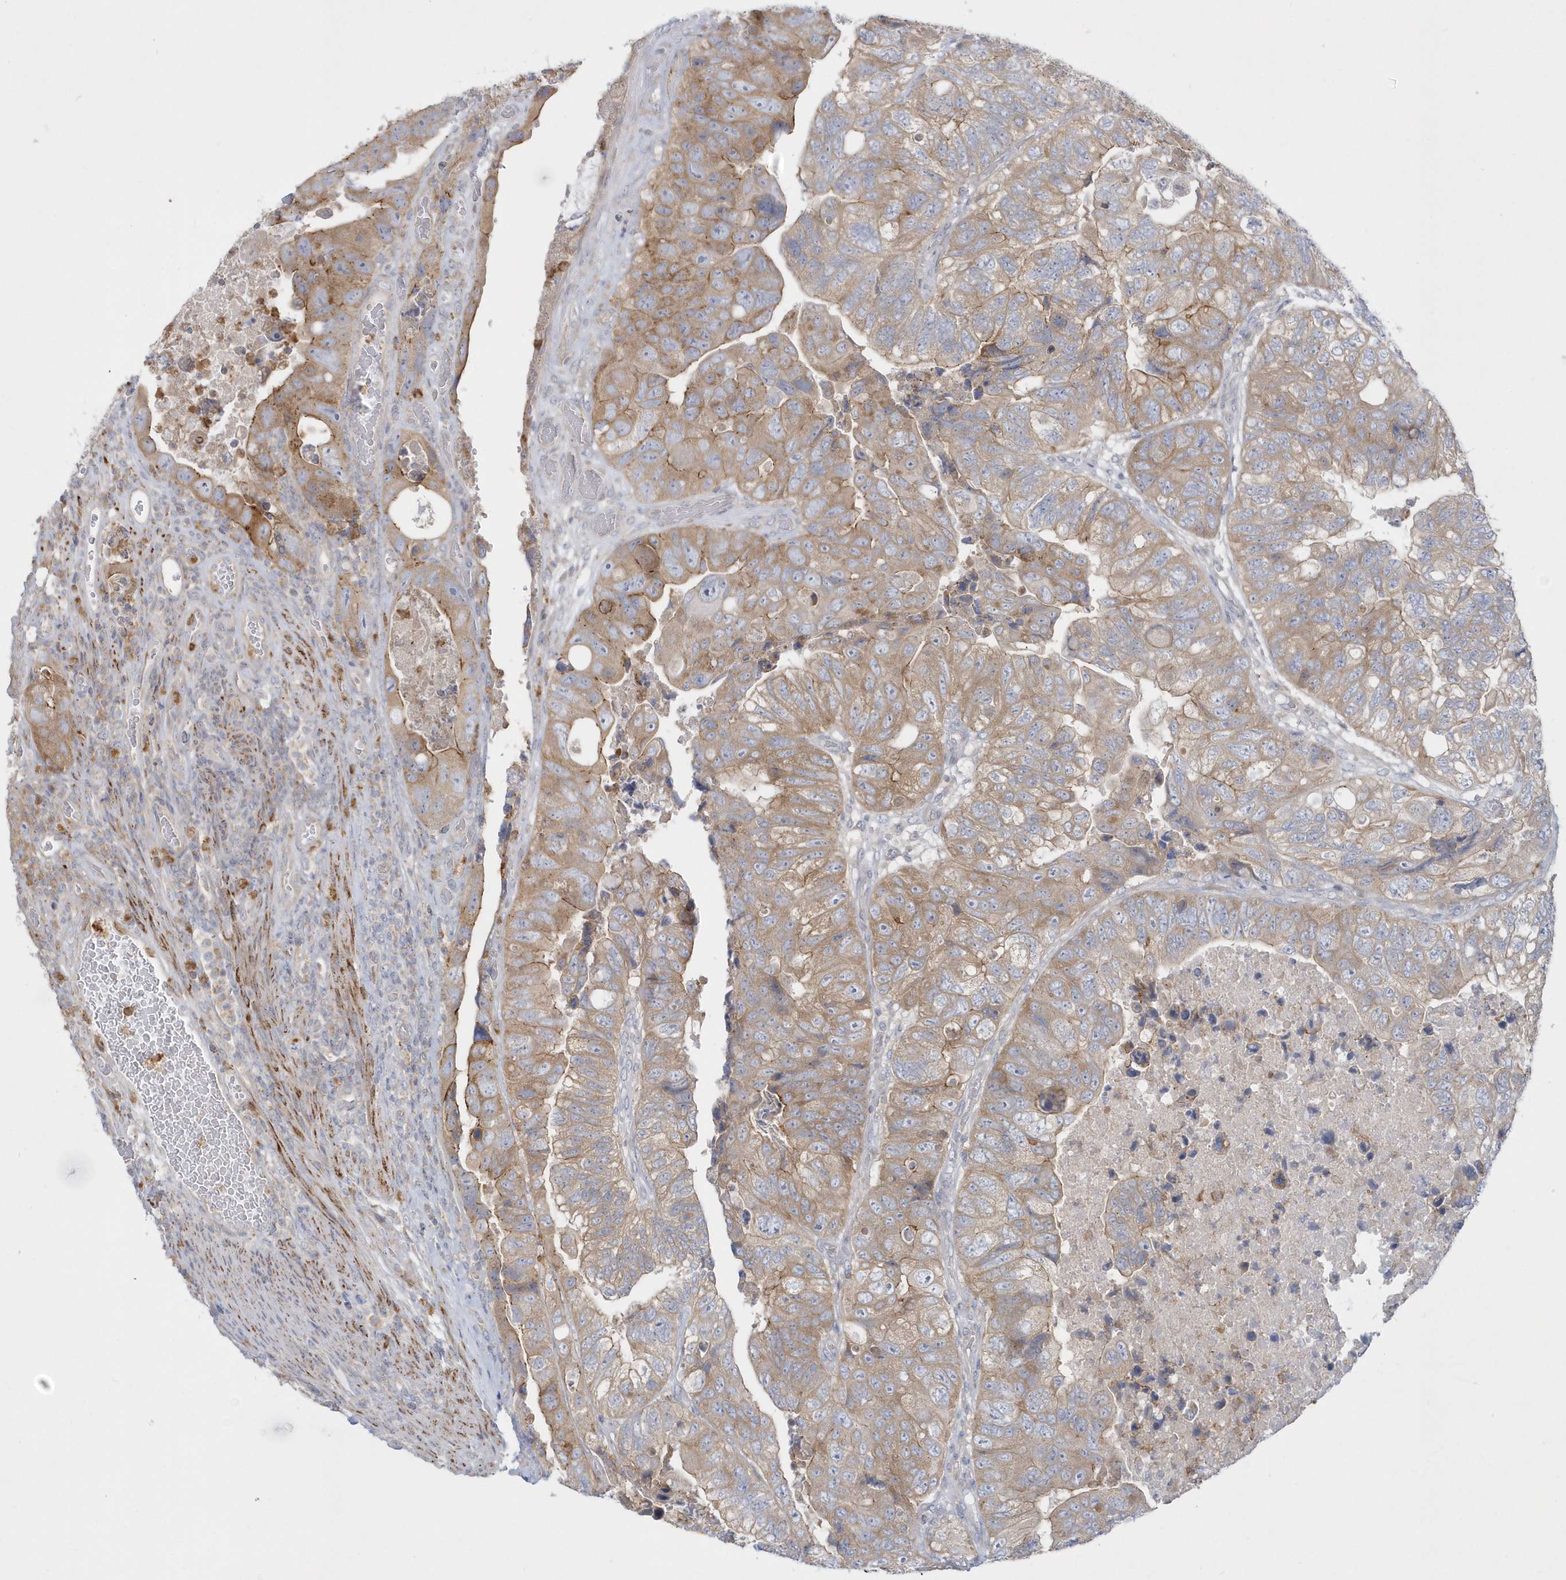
{"staining": {"intensity": "moderate", "quantity": "25%-75%", "location": "cytoplasmic/membranous"}, "tissue": "colorectal cancer", "cell_type": "Tumor cells", "image_type": "cancer", "snomed": [{"axis": "morphology", "description": "Adenocarcinoma, NOS"}, {"axis": "topography", "description": "Rectum"}], "caption": "An IHC image of tumor tissue is shown. Protein staining in brown labels moderate cytoplasmic/membranous positivity in colorectal cancer (adenocarcinoma) within tumor cells.", "gene": "DNAJC18", "patient": {"sex": "male", "age": 63}}